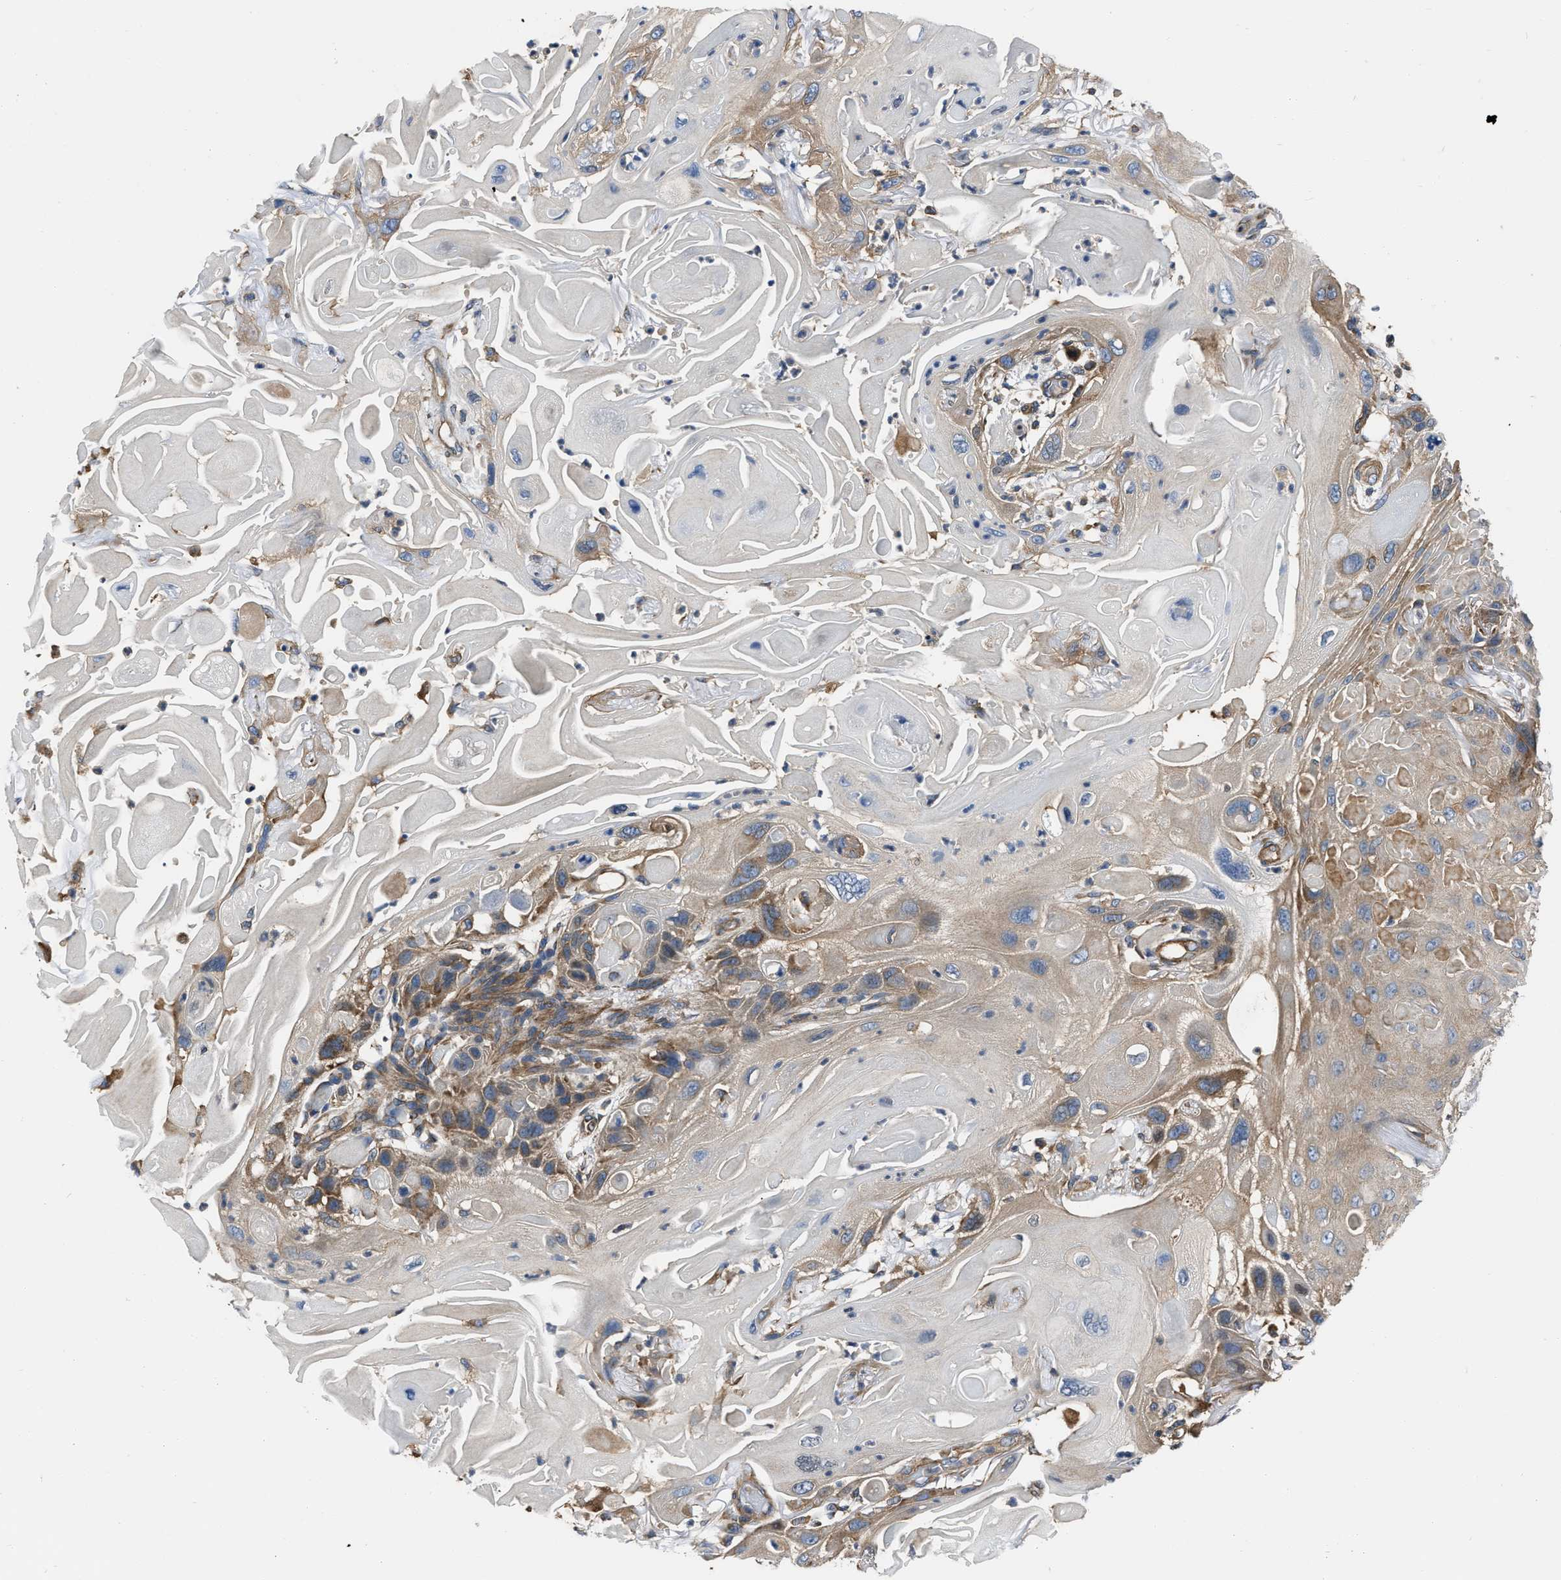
{"staining": {"intensity": "moderate", "quantity": "25%-75%", "location": "cytoplasmic/membranous"}, "tissue": "skin cancer", "cell_type": "Tumor cells", "image_type": "cancer", "snomed": [{"axis": "morphology", "description": "Squamous cell carcinoma, NOS"}, {"axis": "topography", "description": "Skin"}], "caption": "This photomicrograph shows squamous cell carcinoma (skin) stained with immunohistochemistry to label a protein in brown. The cytoplasmic/membranous of tumor cells show moderate positivity for the protein. Nuclei are counter-stained blue.", "gene": "YARS1", "patient": {"sex": "female", "age": 77}}